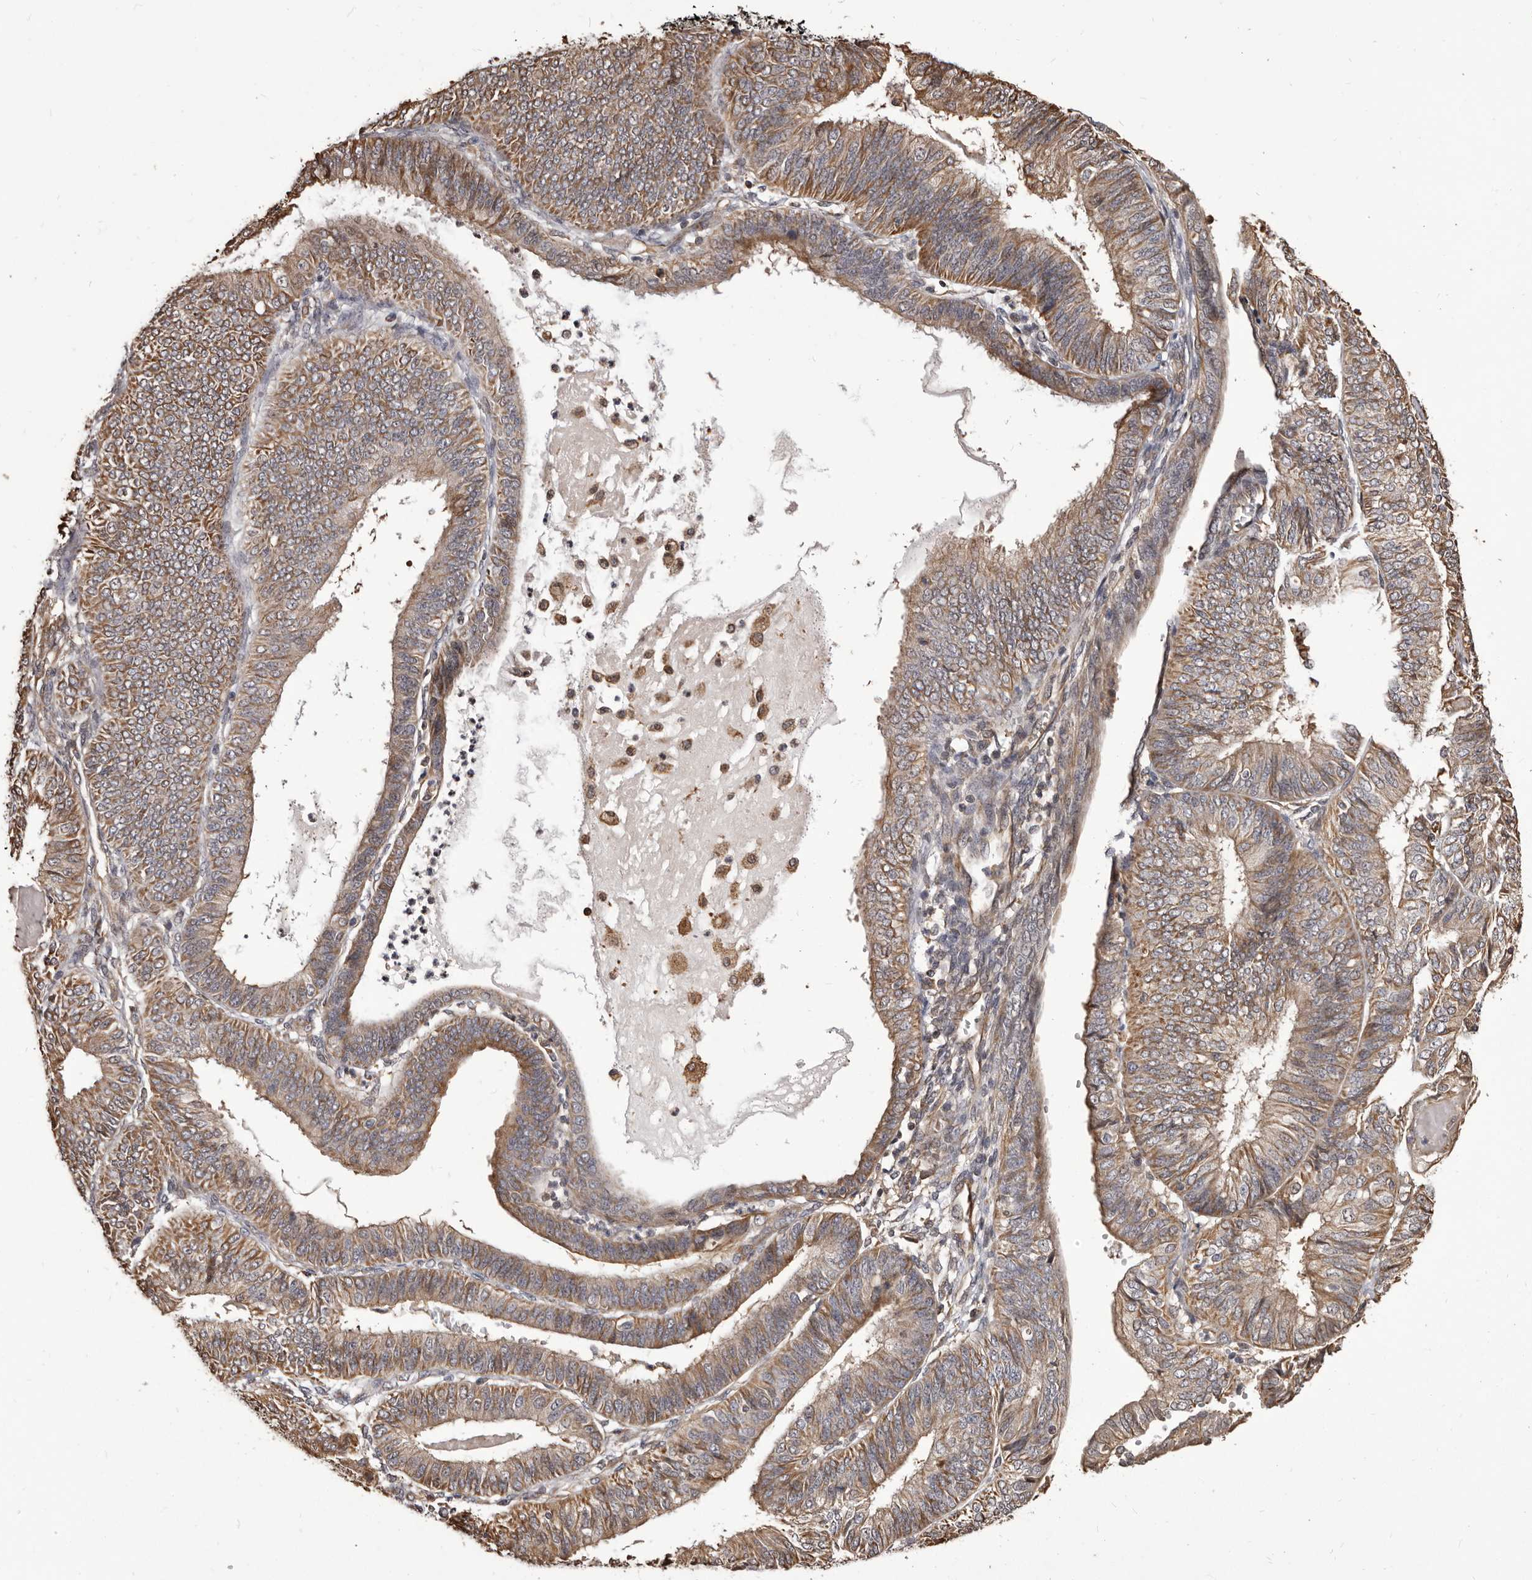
{"staining": {"intensity": "moderate", "quantity": "25%-75%", "location": "cytoplasmic/membranous"}, "tissue": "endometrial cancer", "cell_type": "Tumor cells", "image_type": "cancer", "snomed": [{"axis": "morphology", "description": "Adenocarcinoma, NOS"}, {"axis": "topography", "description": "Endometrium"}], "caption": "Protein positivity by IHC displays moderate cytoplasmic/membranous positivity in approximately 25%-75% of tumor cells in endometrial adenocarcinoma.", "gene": "ALPK1", "patient": {"sex": "female", "age": 58}}